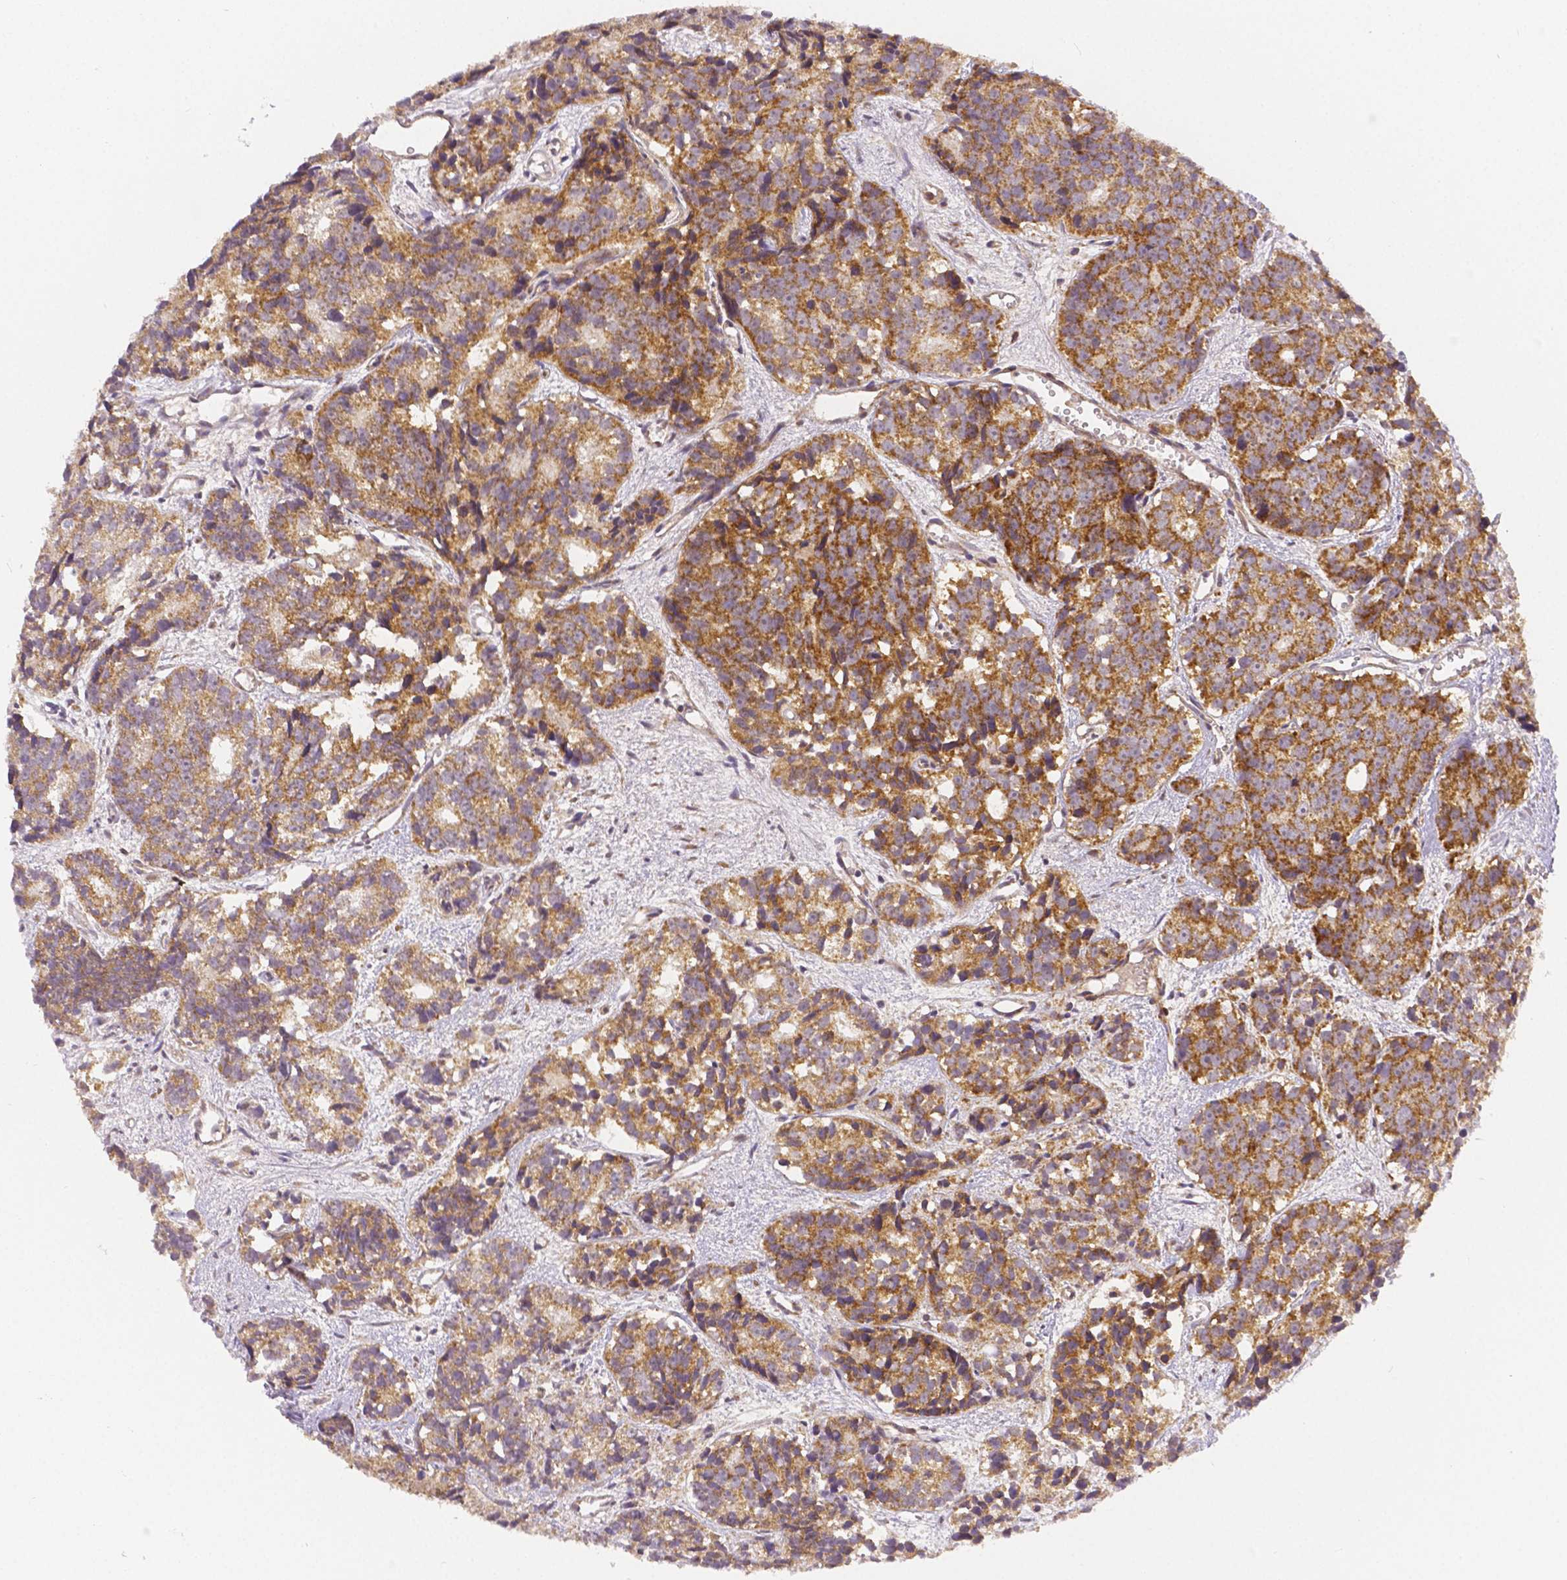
{"staining": {"intensity": "moderate", "quantity": ">75%", "location": "cytoplasmic/membranous"}, "tissue": "prostate cancer", "cell_type": "Tumor cells", "image_type": "cancer", "snomed": [{"axis": "morphology", "description": "Adenocarcinoma, High grade"}, {"axis": "topography", "description": "Prostate"}], "caption": "Protein expression analysis of prostate cancer displays moderate cytoplasmic/membranous positivity in approximately >75% of tumor cells.", "gene": "RHOT1", "patient": {"sex": "male", "age": 77}}